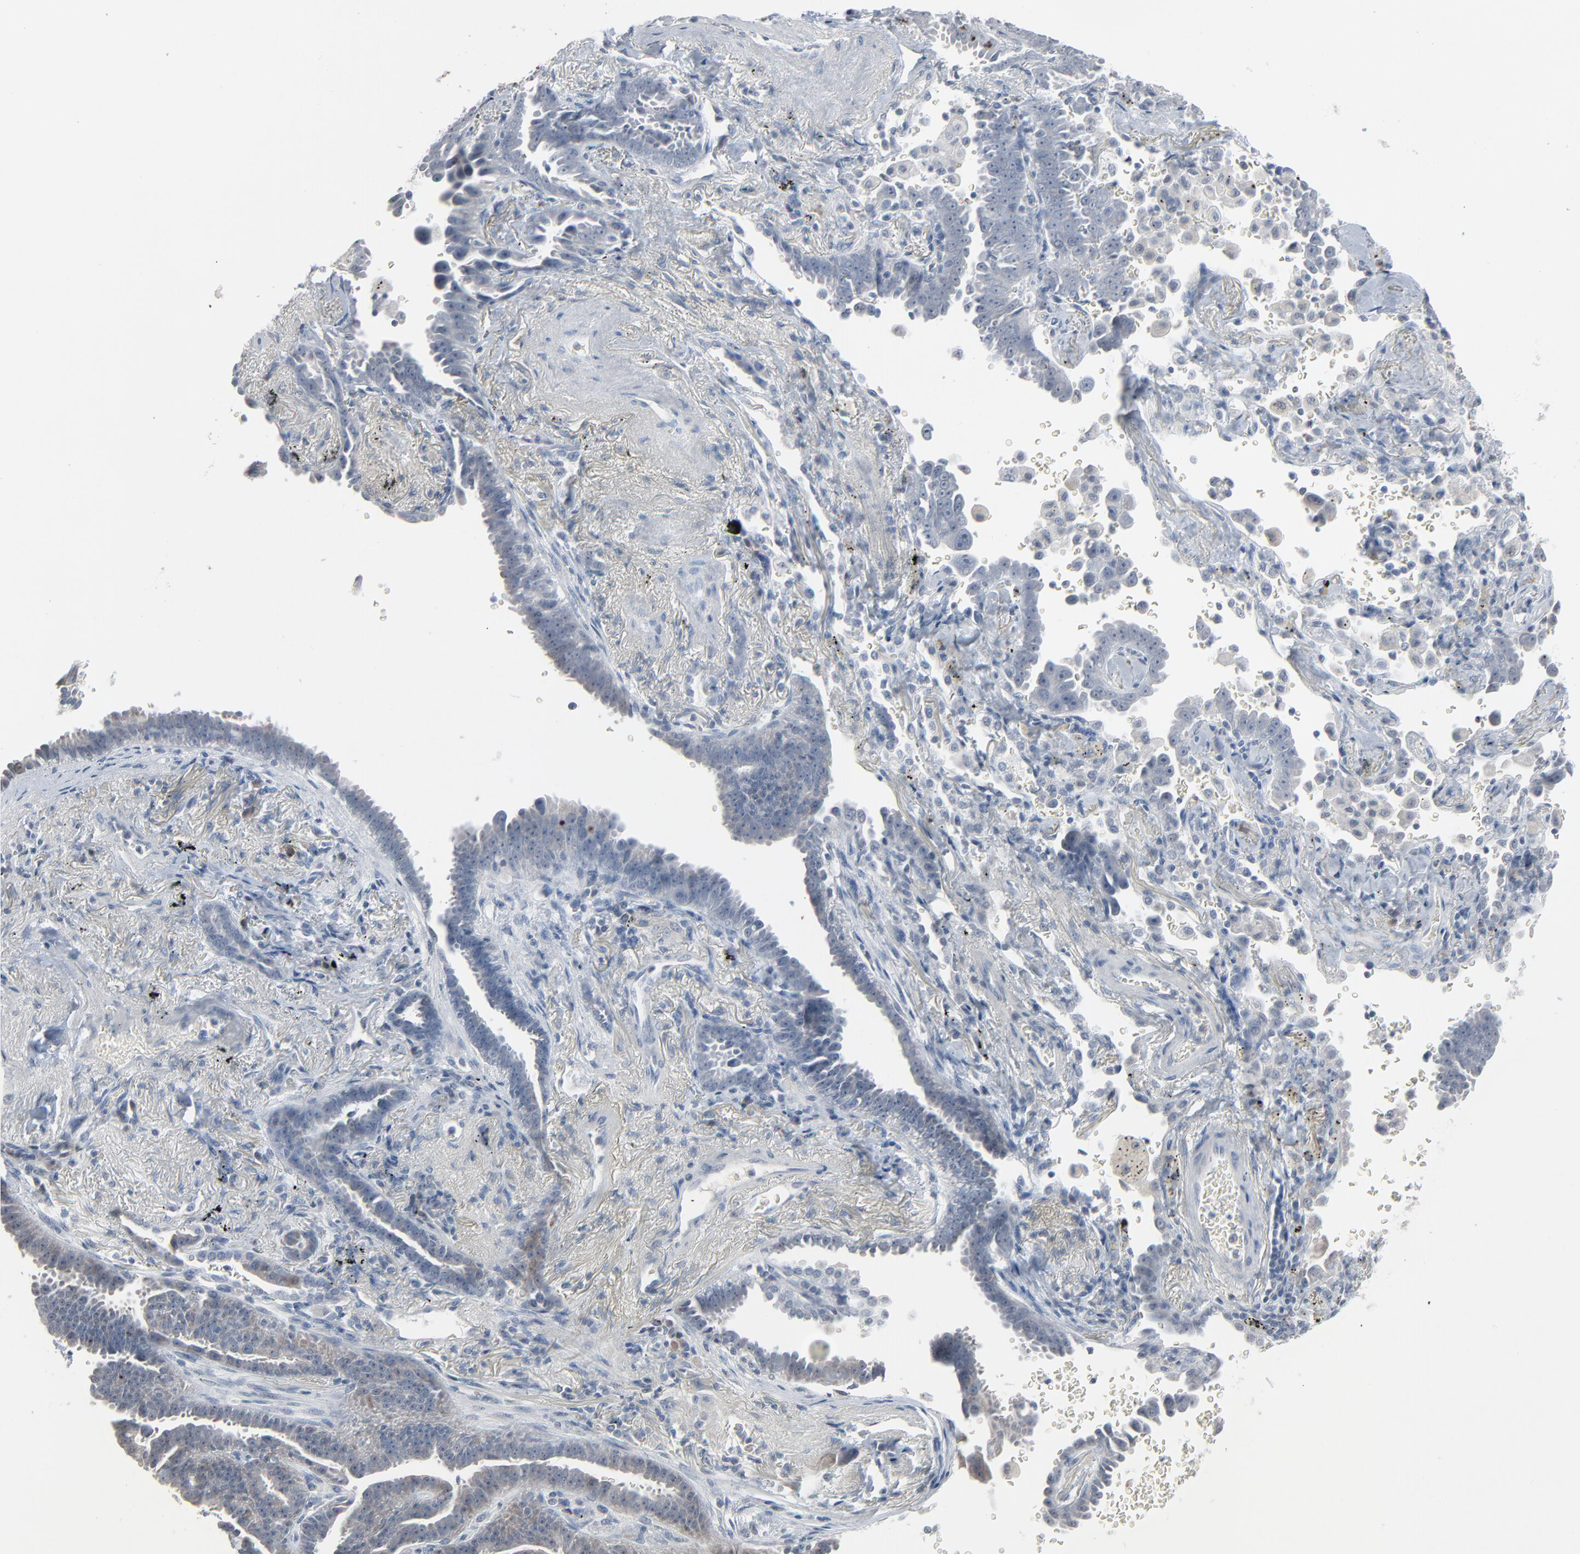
{"staining": {"intensity": "weak", "quantity": "25%-75%", "location": "cytoplasmic/membranous"}, "tissue": "lung cancer", "cell_type": "Tumor cells", "image_type": "cancer", "snomed": [{"axis": "morphology", "description": "Adenocarcinoma, NOS"}, {"axis": "topography", "description": "Lung"}], "caption": "Adenocarcinoma (lung) tissue displays weak cytoplasmic/membranous expression in about 25%-75% of tumor cells", "gene": "SAGE1", "patient": {"sex": "female", "age": 64}}